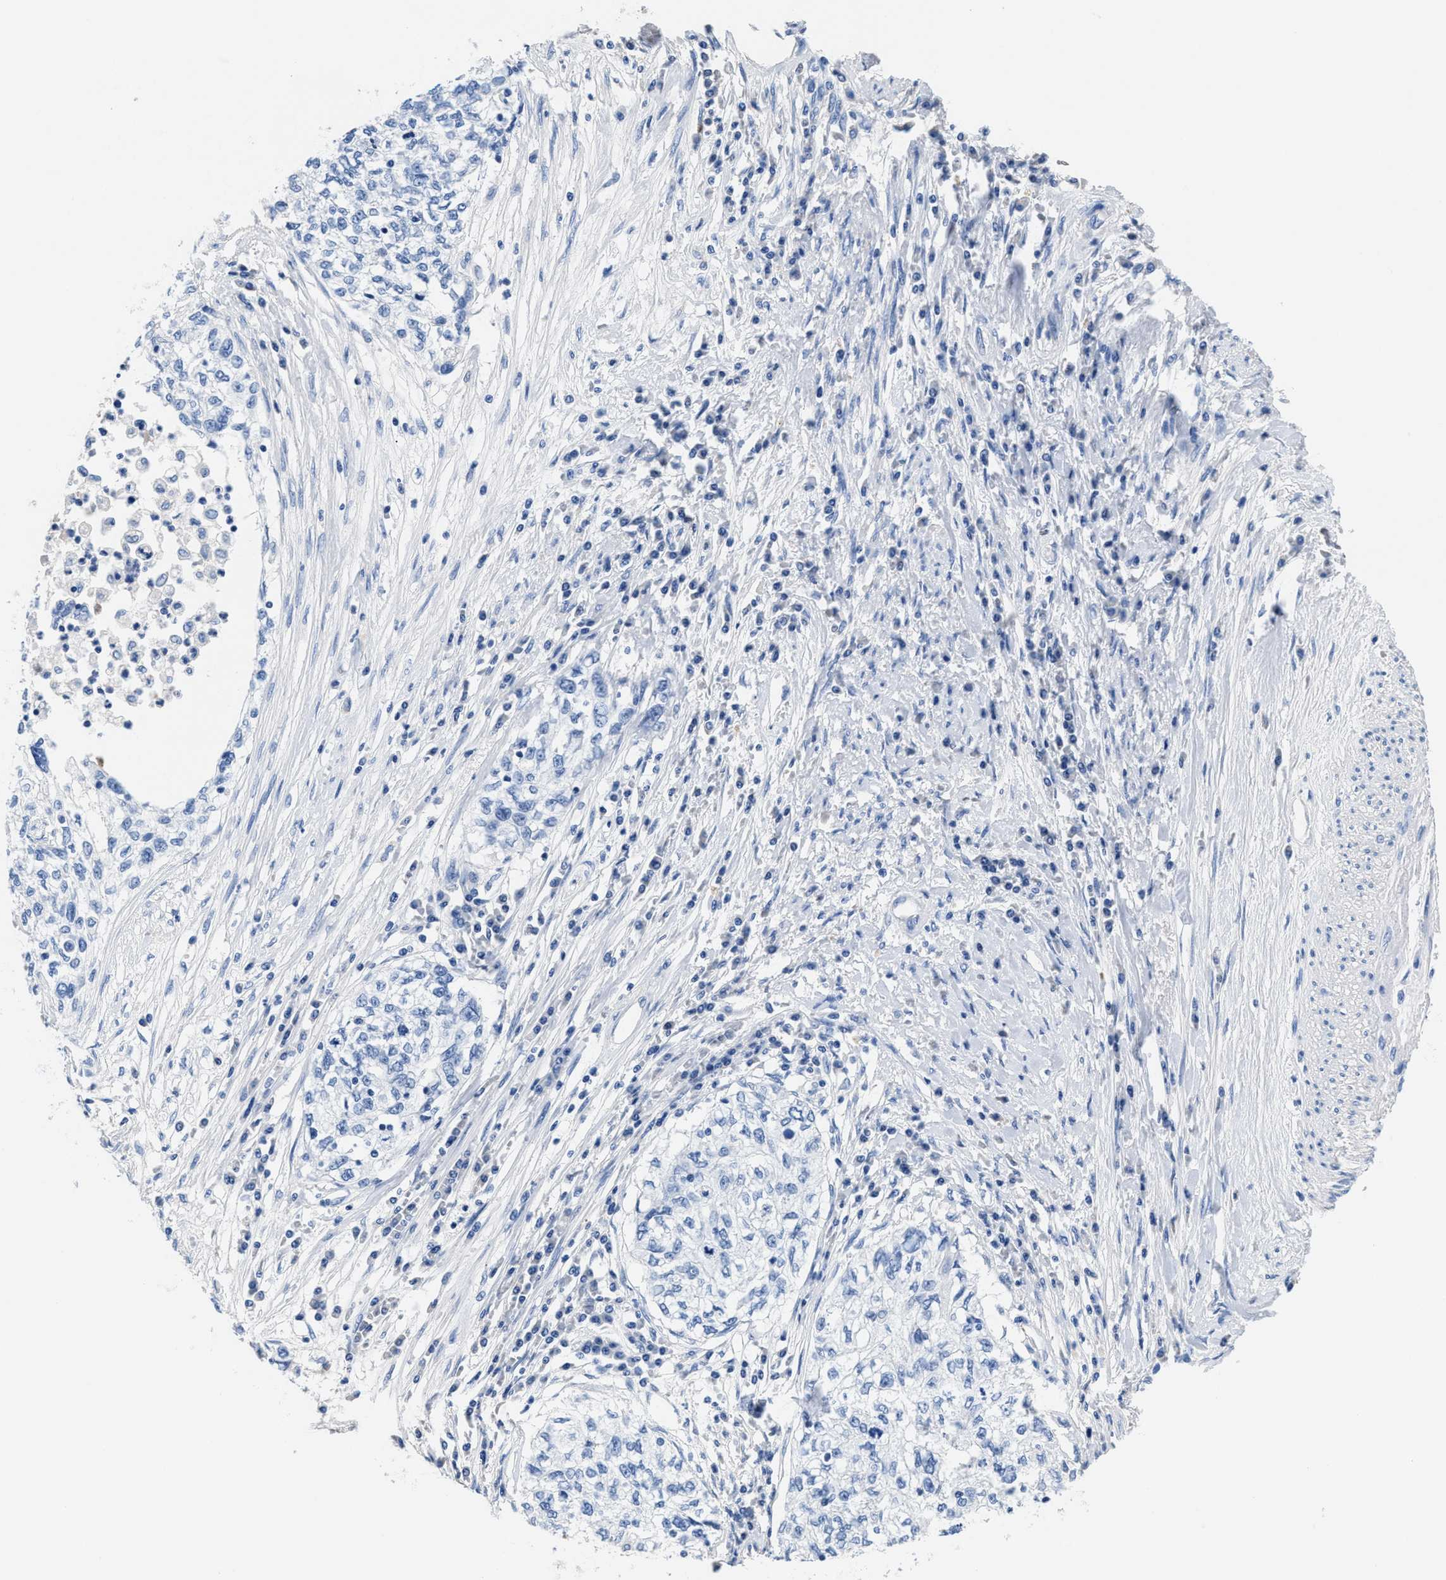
{"staining": {"intensity": "negative", "quantity": "none", "location": "none"}, "tissue": "cervical cancer", "cell_type": "Tumor cells", "image_type": "cancer", "snomed": [{"axis": "morphology", "description": "Squamous cell carcinoma, NOS"}, {"axis": "topography", "description": "Cervix"}], "caption": "Immunohistochemistry (IHC) of cervical cancer demonstrates no positivity in tumor cells.", "gene": "SLFN13", "patient": {"sex": "female", "age": 57}}